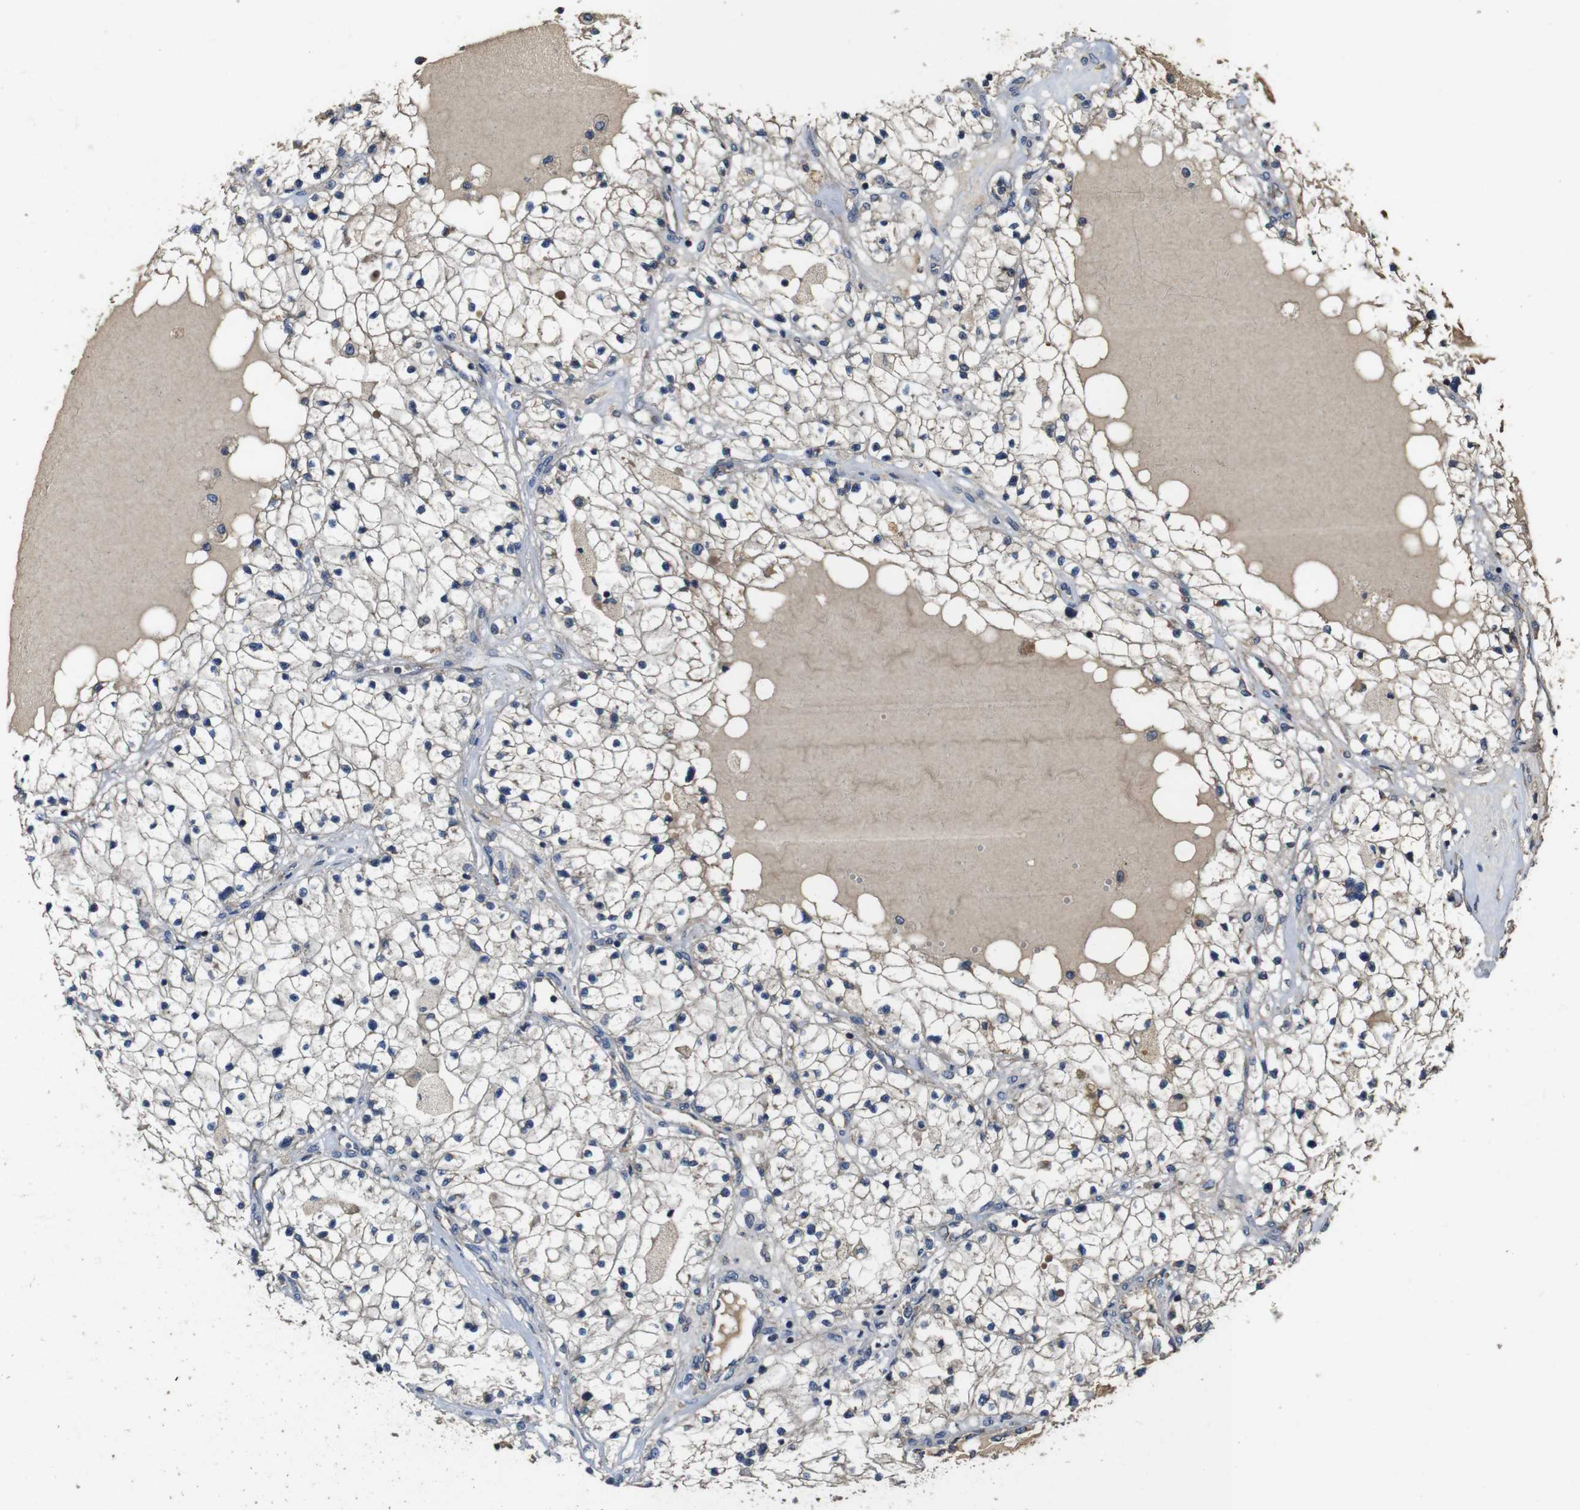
{"staining": {"intensity": "weak", "quantity": ">75%", "location": "cytoplasmic/membranous"}, "tissue": "renal cancer", "cell_type": "Tumor cells", "image_type": "cancer", "snomed": [{"axis": "morphology", "description": "Adenocarcinoma, NOS"}, {"axis": "topography", "description": "Kidney"}], "caption": "Protein expression analysis of renal cancer displays weak cytoplasmic/membranous staining in about >75% of tumor cells.", "gene": "PCDHB10", "patient": {"sex": "male", "age": 68}}